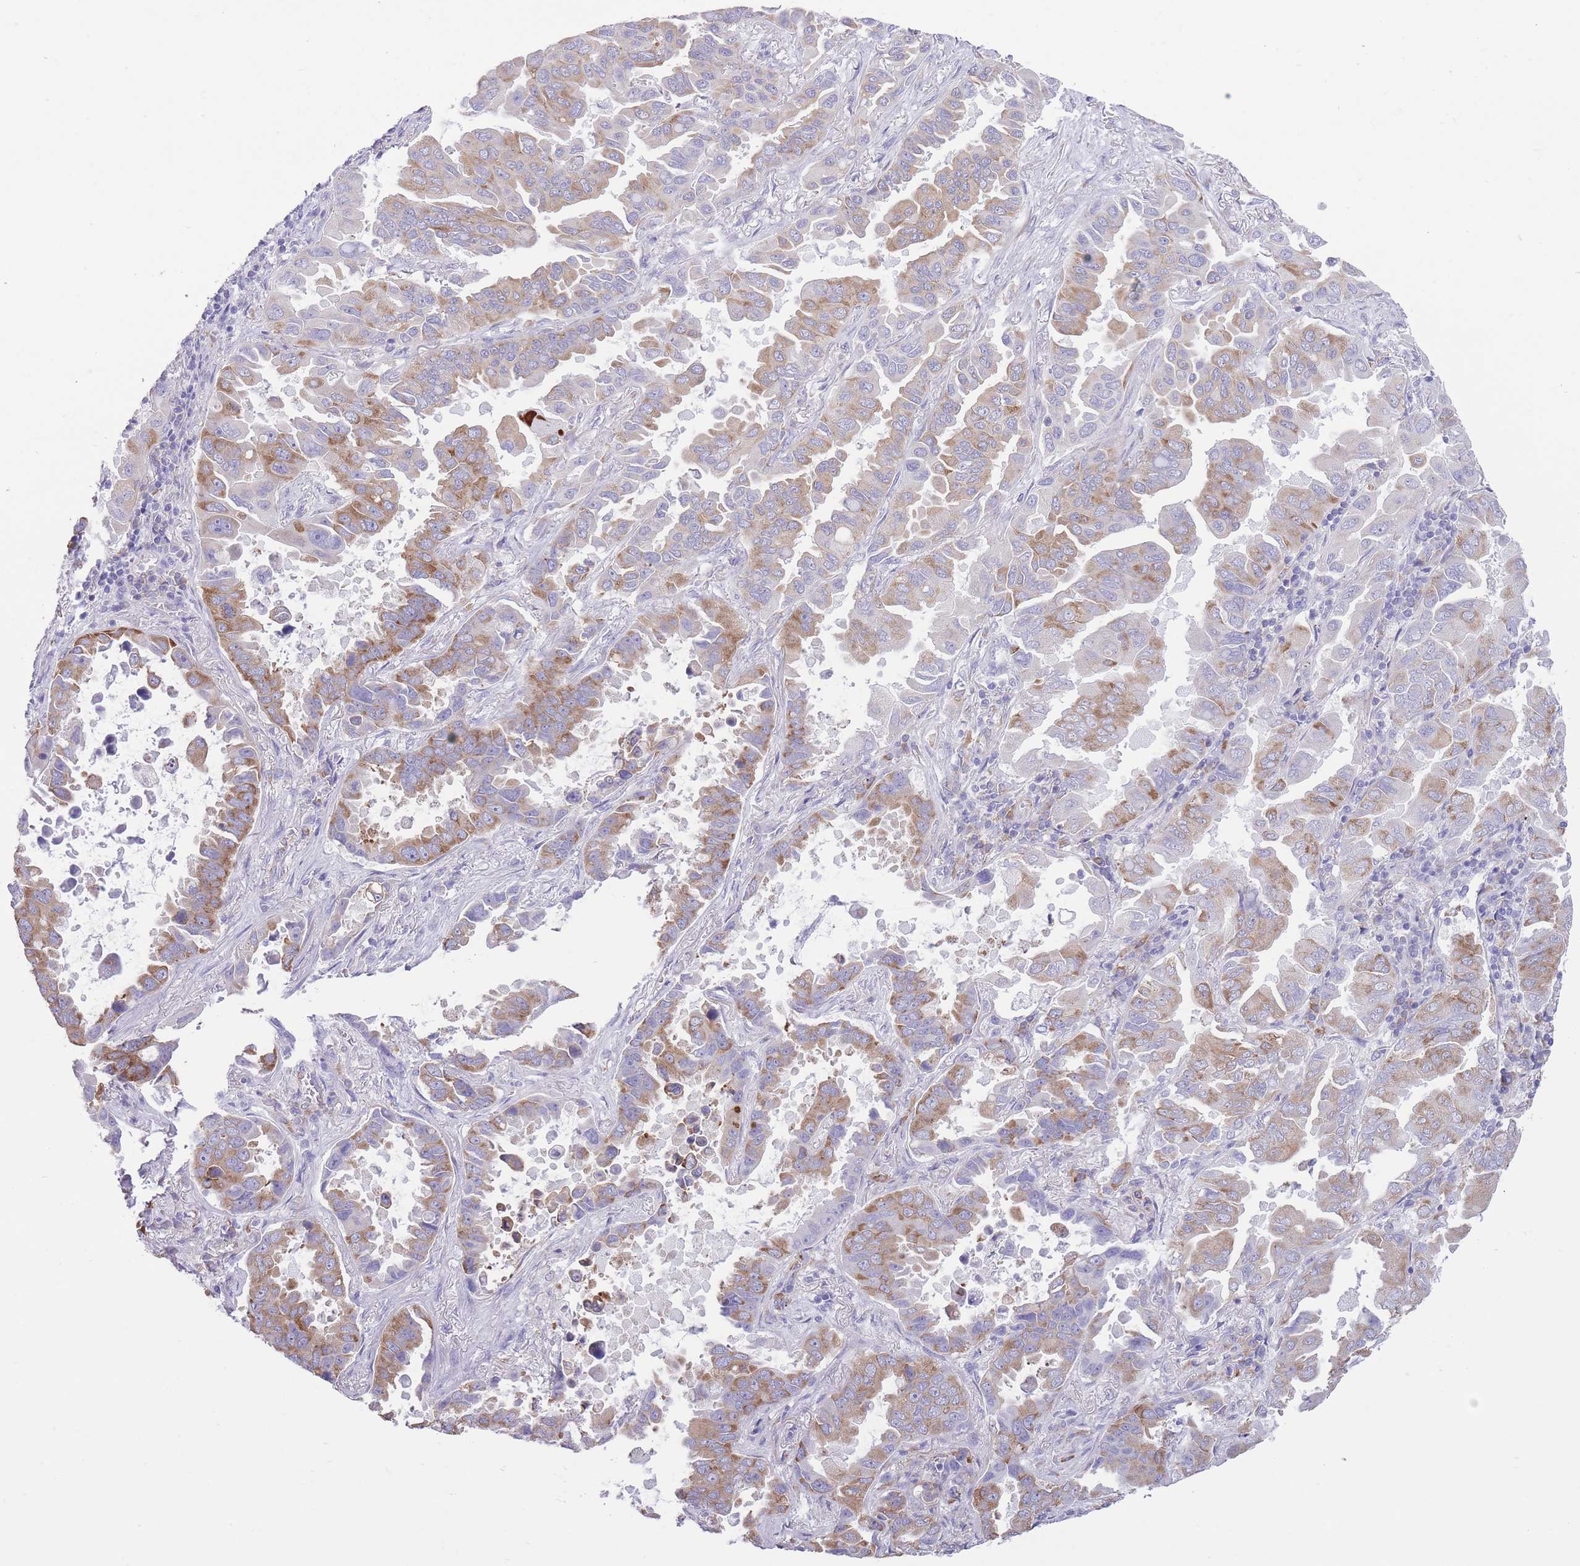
{"staining": {"intensity": "moderate", "quantity": "25%-75%", "location": "cytoplasmic/membranous"}, "tissue": "lung cancer", "cell_type": "Tumor cells", "image_type": "cancer", "snomed": [{"axis": "morphology", "description": "Adenocarcinoma, NOS"}, {"axis": "topography", "description": "Lung"}], "caption": "High-magnification brightfield microscopy of lung cancer (adenocarcinoma) stained with DAB (brown) and counterstained with hematoxylin (blue). tumor cells exhibit moderate cytoplasmic/membranous positivity is appreciated in about25%-75% of cells.", "gene": "ZNF501", "patient": {"sex": "male", "age": 64}}